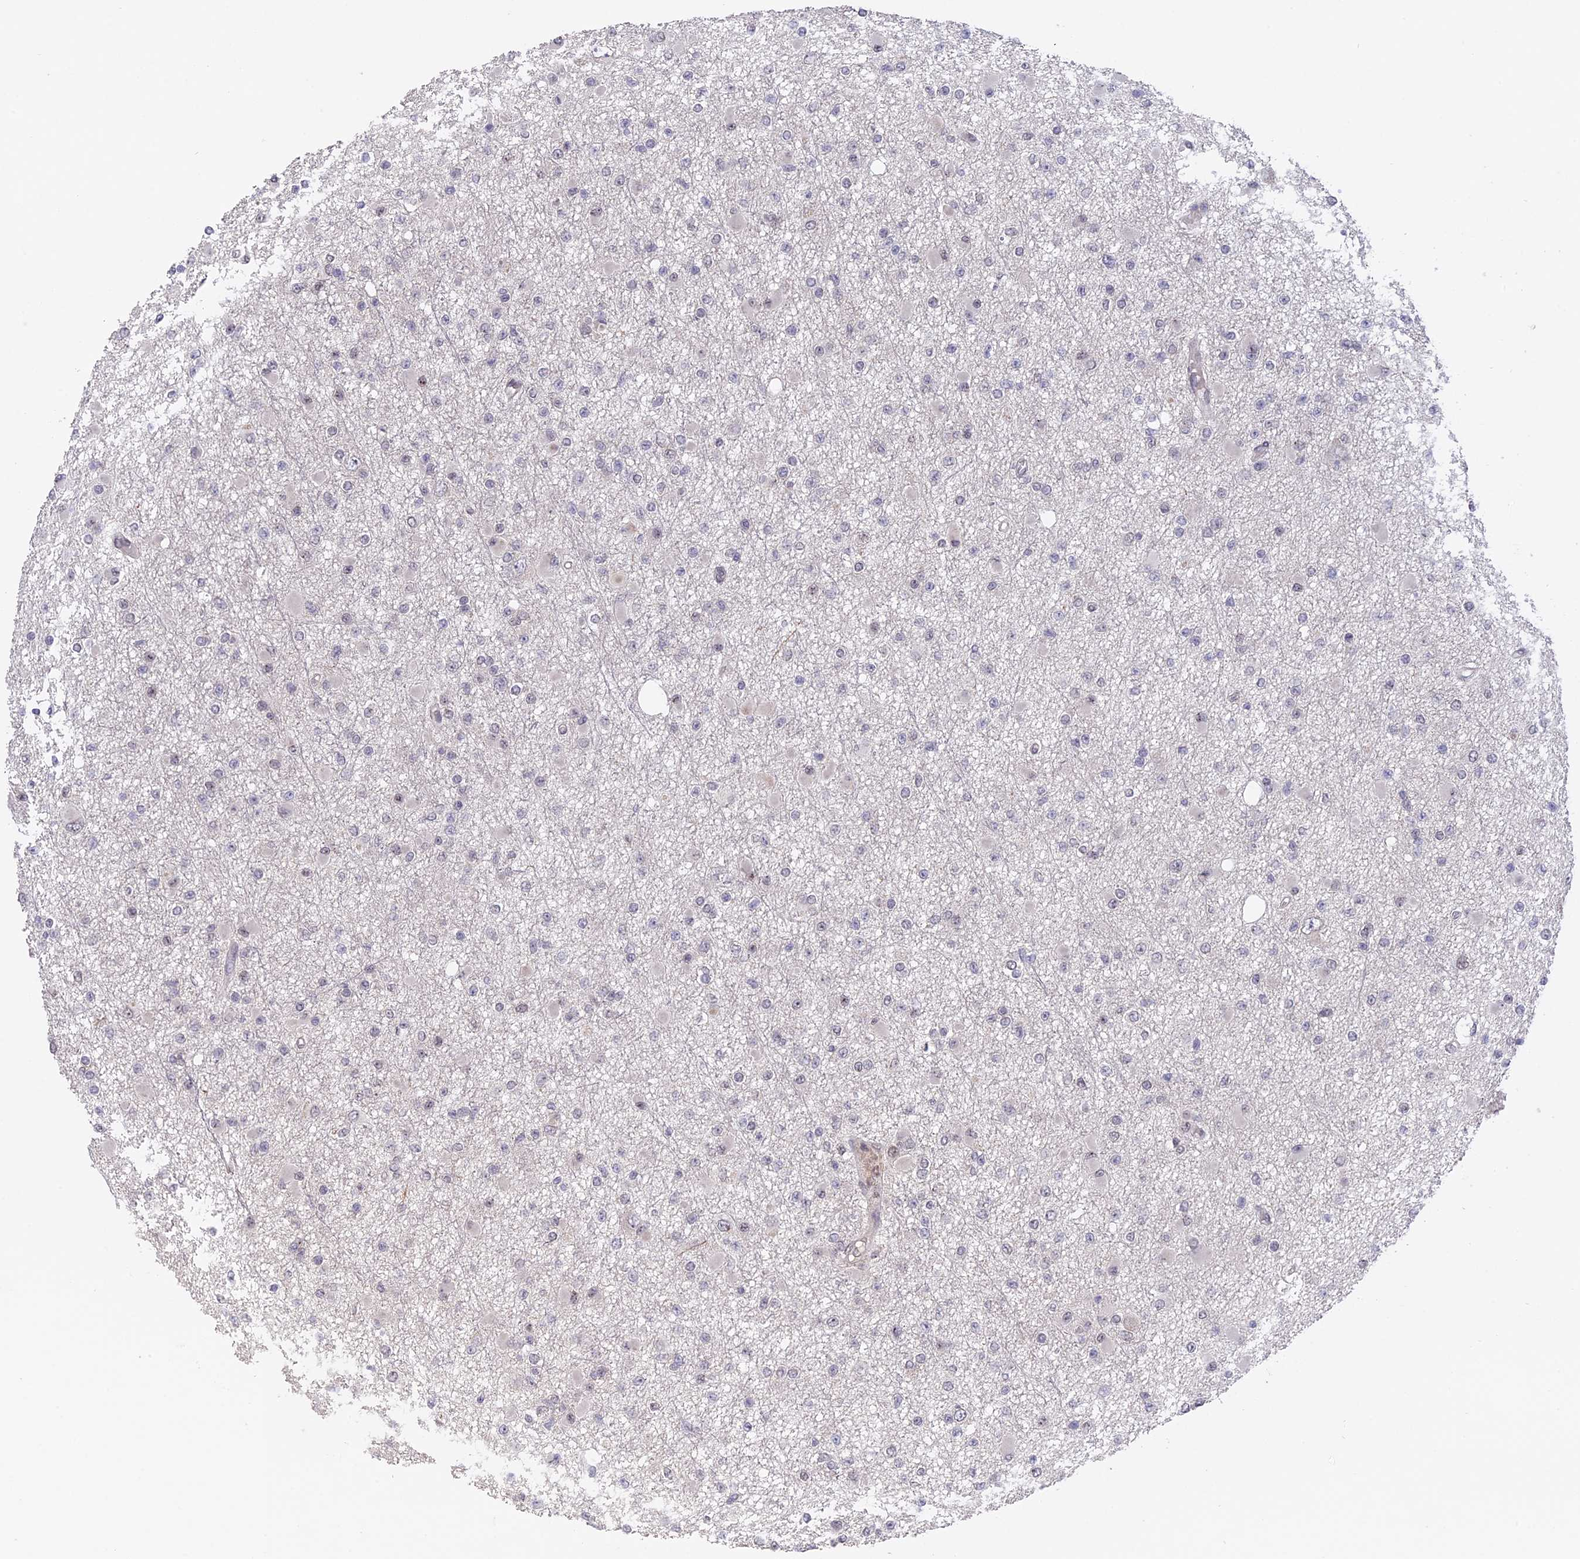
{"staining": {"intensity": "negative", "quantity": "none", "location": "none"}, "tissue": "glioma", "cell_type": "Tumor cells", "image_type": "cancer", "snomed": [{"axis": "morphology", "description": "Glioma, malignant, Low grade"}, {"axis": "topography", "description": "Brain"}], "caption": "Histopathology image shows no significant protein positivity in tumor cells of glioma.", "gene": "RFC5", "patient": {"sex": "female", "age": 22}}